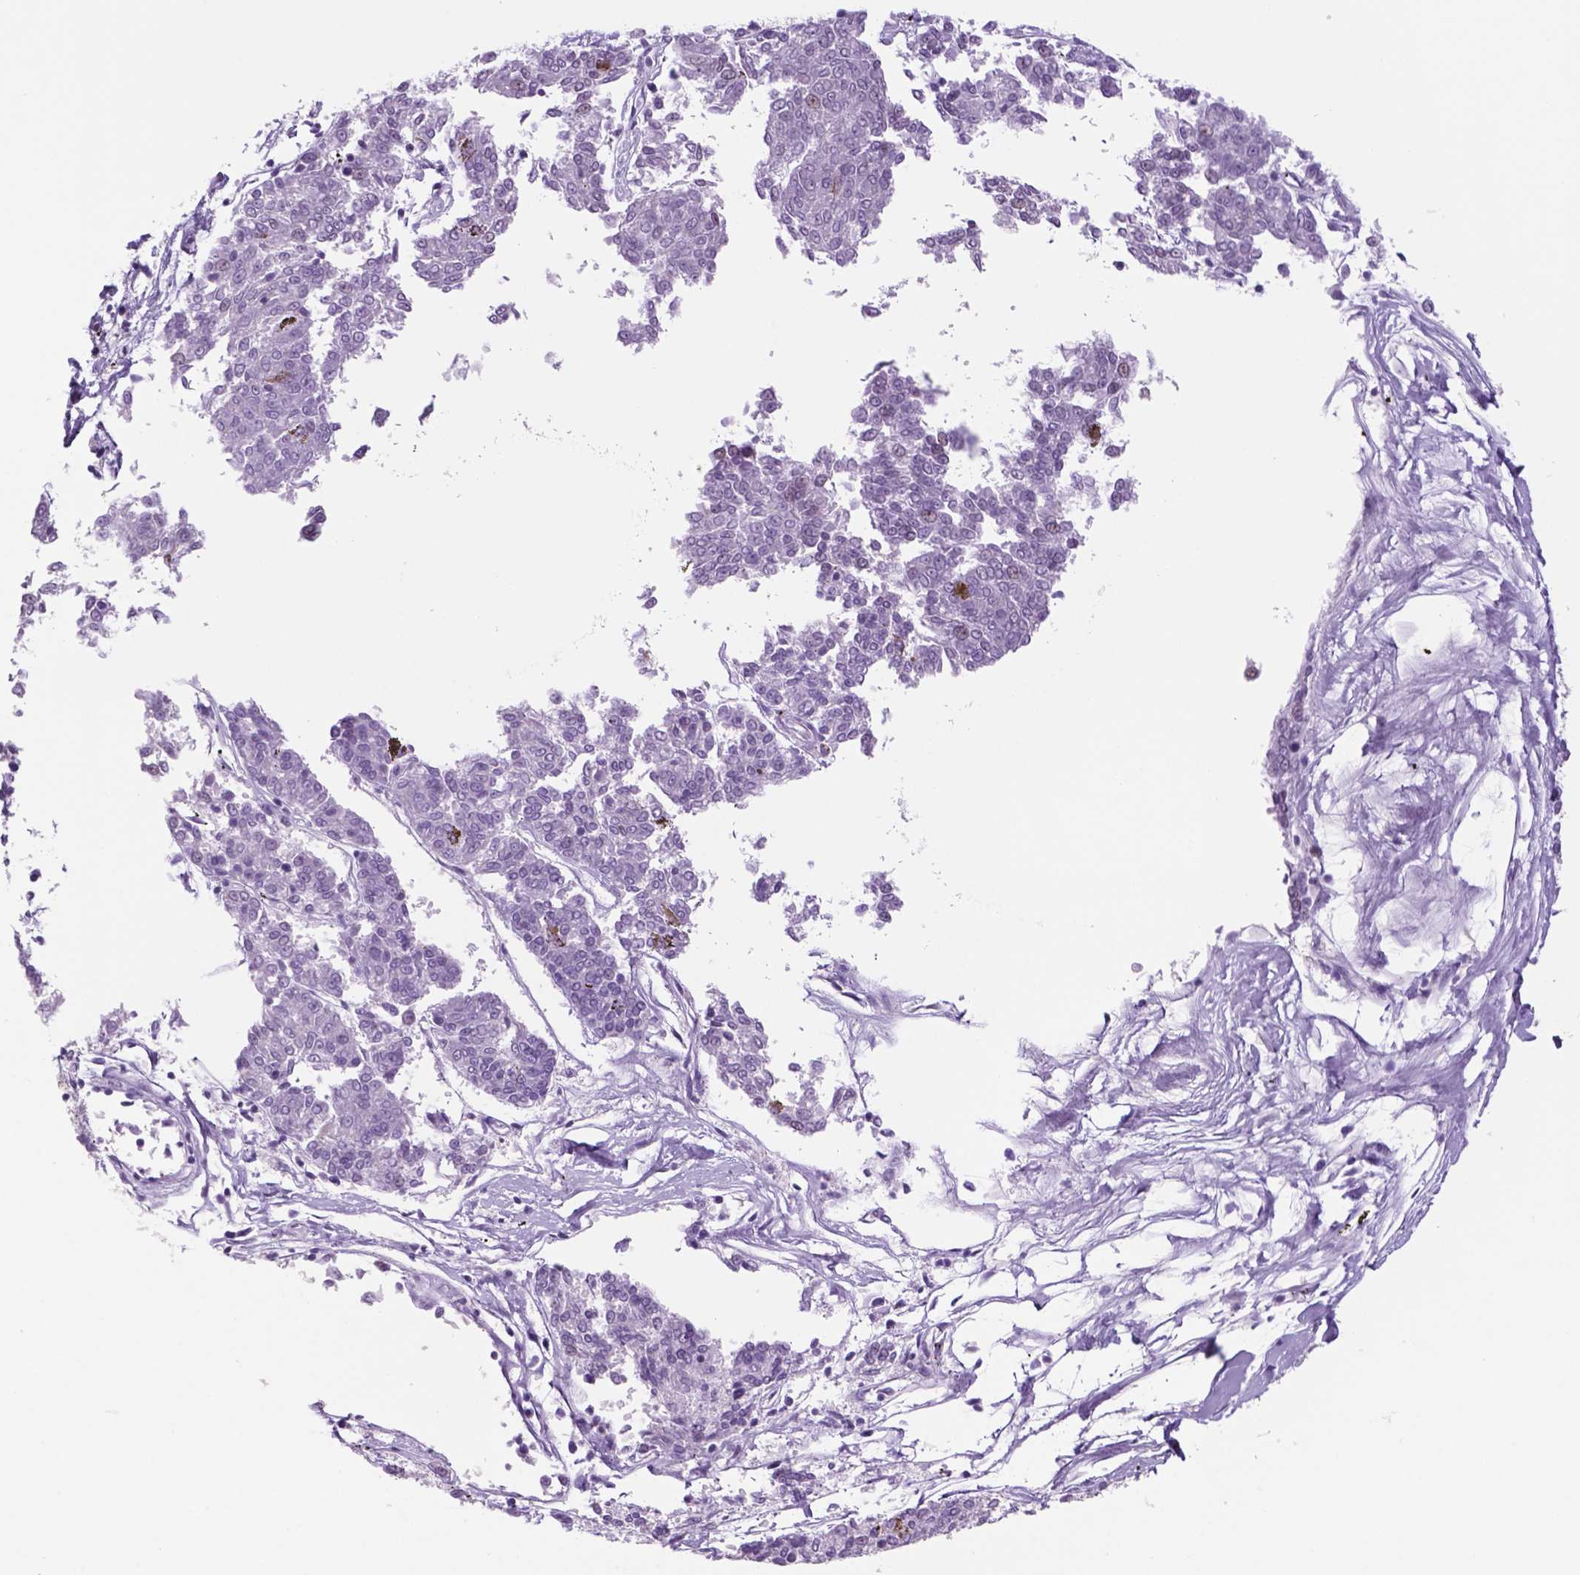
{"staining": {"intensity": "negative", "quantity": "none", "location": "none"}, "tissue": "melanoma", "cell_type": "Tumor cells", "image_type": "cancer", "snomed": [{"axis": "morphology", "description": "Malignant melanoma, NOS"}, {"axis": "topography", "description": "Skin"}], "caption": "This photomicrograph is of melanoma stained with IHC to label a protein in brown with the nuclei are counter-stained blue. There is no staining in tumor cells.", "gene": "MSH6", "patient": {"sex": "female", "age": 72}}